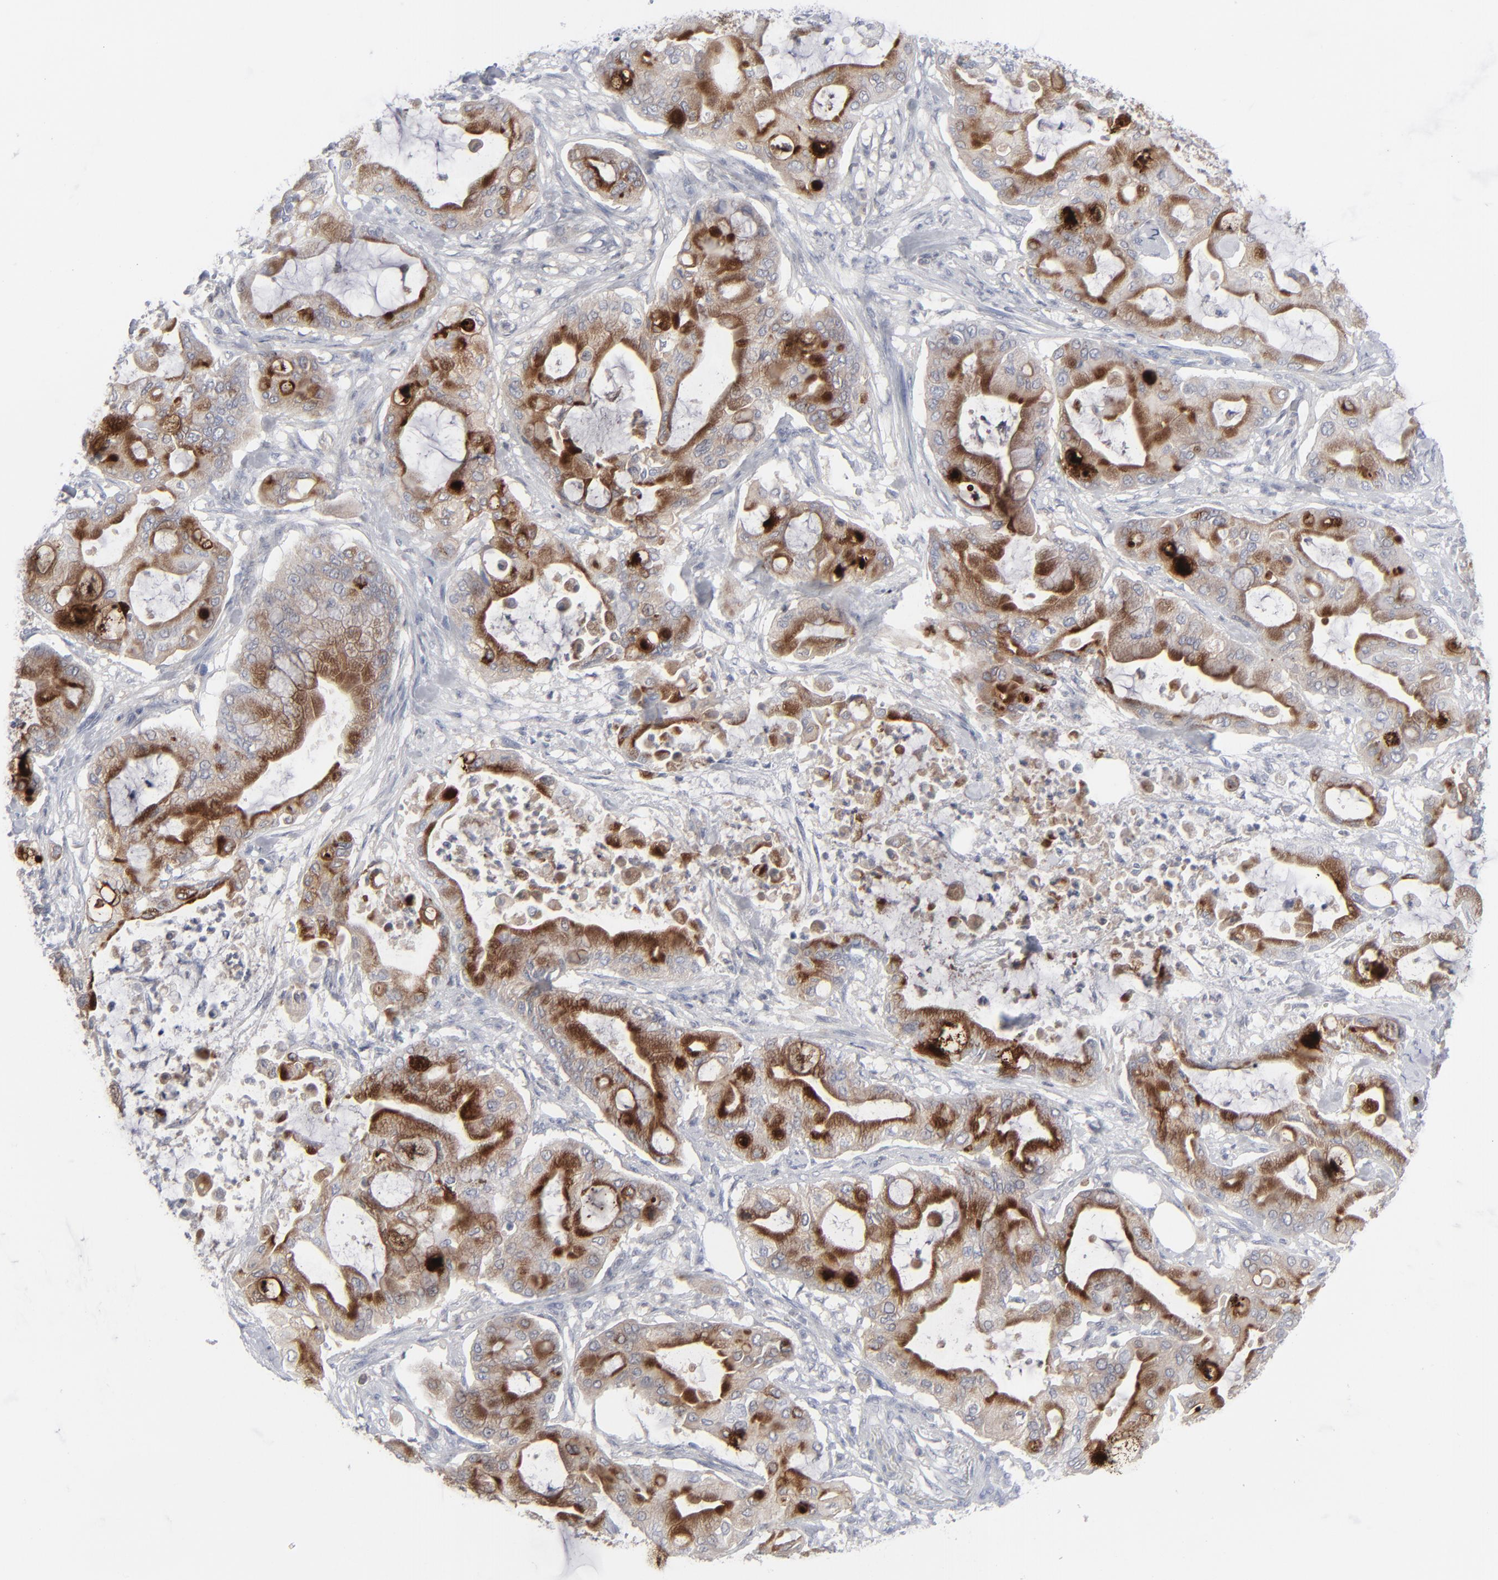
{"staining": {"intensity": "strong", "quantity": "25%-75%", "location": "cytoplasmic/membranous"}, "tissue": "pancreatic cancer", "cell_type": "Tumor cells", "image_type": "cancer", "snomed": [{"axis": "morphology", "description": "Adenocarcinoma, NOS"}, {"axis": "morphology", "description": "Adenocarcinoma, metastatic, NOS"}, {"axis": "topography", "description": "Lymph node"}, {"axis": "topography", "description": "Pancreas"}, {"axis": "topography", "description": "Duodenum"}], "caption": "Metastatic adenocarcinoma (pancreatic) stained for a protein (brown) exhibits strong cytoplasmic/membranous positive staining in about 25%-75% of tumor cells.", "gene": "MSLN", "patient": {"sex": "female", "age": 64}}